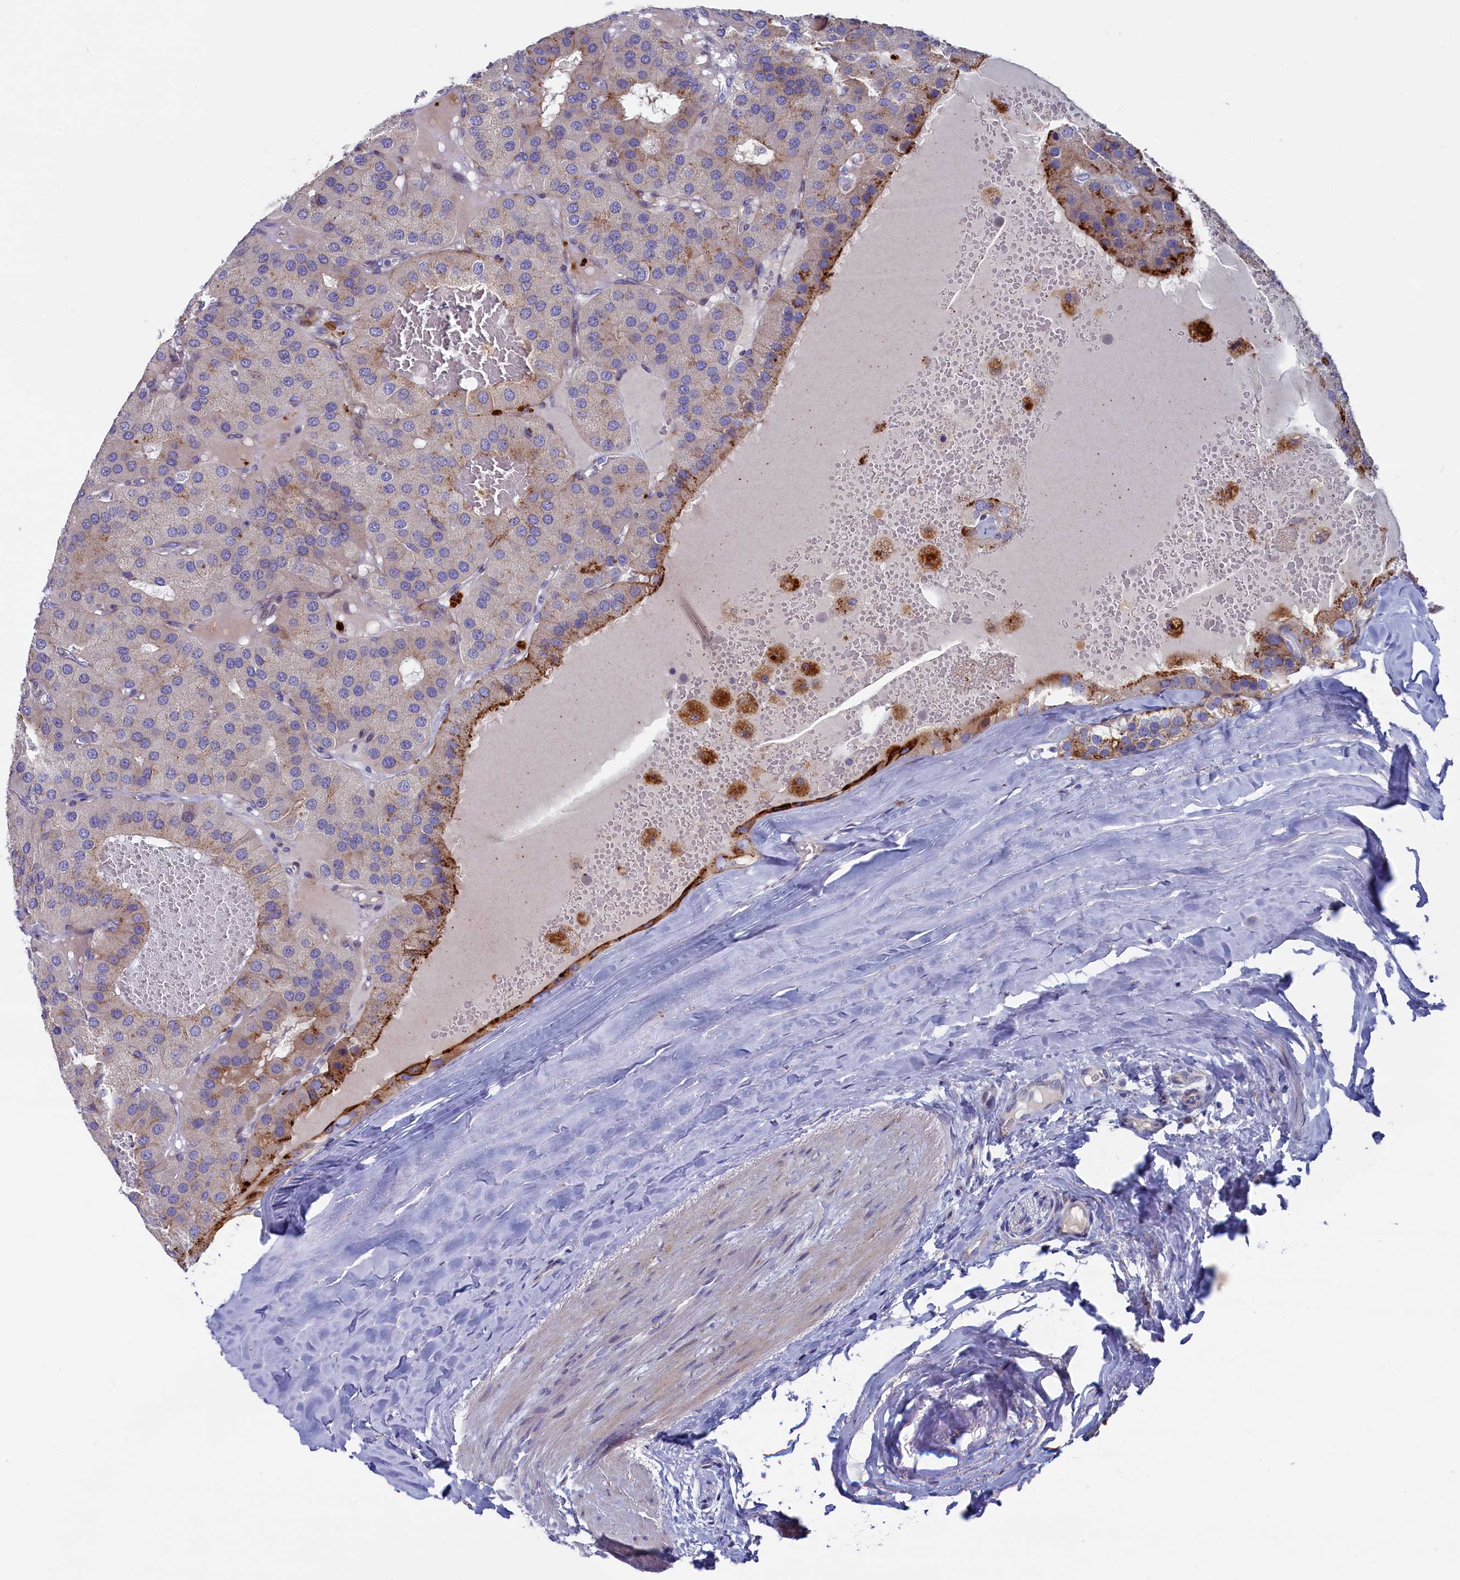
{"staining": {"intensity": "moderate", "quantity": "<25%", "location": "cytoplasmic/membranous"}, "tissue": "parathyroid gland", "cell_type": "Glandular cells", "image_type": "normal", "snomed": [{"axis": "morphology", "description": "Normal tissue, NOS"}, {"axis": "morphology", "description": "Adenoma, NOS"}, {"axis": "topography", "description": "Parathyroid gland"}], "caption": "The histopathology image exhibits immunohistochemical staining of normal parathyroid gland. There is moderate cytoplasmic/membranous expression is identified in approximately <25% of glandular cells.", "gene": "NUDT7", "patient": {"sex": "female", "age": 86}}